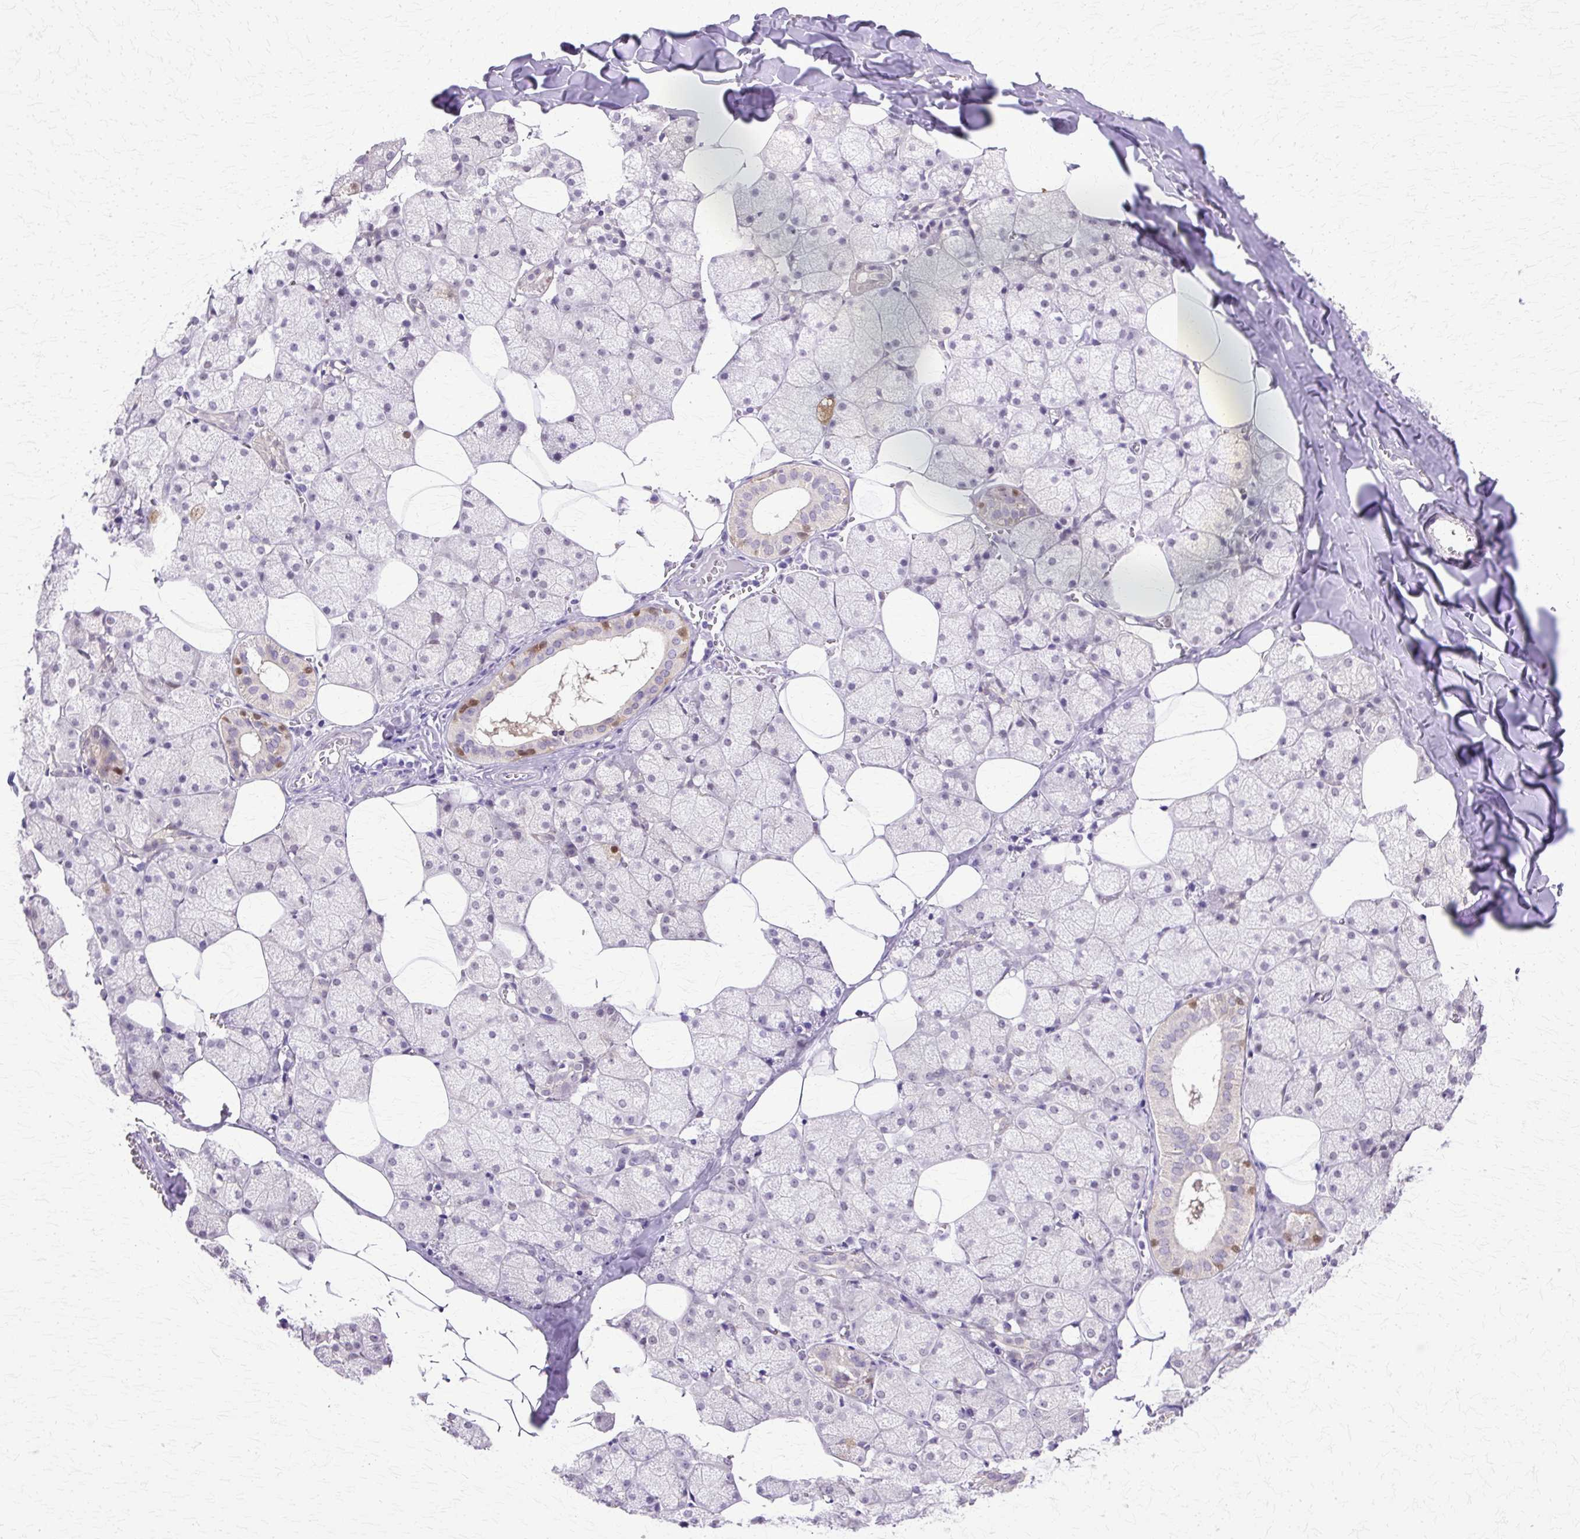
{"staining": {"intensity": "moderate", "quantity": "<25%", "location": "cytoplasmic/membranous,nuclear"}, "tissue": "salivary gland", "cell_type": "Glandular cells", "image_type": "normal", "snomed": [{"axis": "morphology", "description": "Normal tissue, NOS"}, {"axis": "topography", "description": "Salivary gland"}, {"axis": "topography", "description": "Peripheral nerve tissue"}], "caption": "Immunohistochemistry (IHC) micrograph of normal salivary gland: salivary gland stained using IHC demonstrates low levels of moderate protein expression localized specifically in the cytoplasmic/membranous,nuclear of glandular cells, appearing as a cytoplasmic/membranous,nuclear brown color.", "gene": "HSPA1A", "patient": {"sex": "male", "age": 38}}